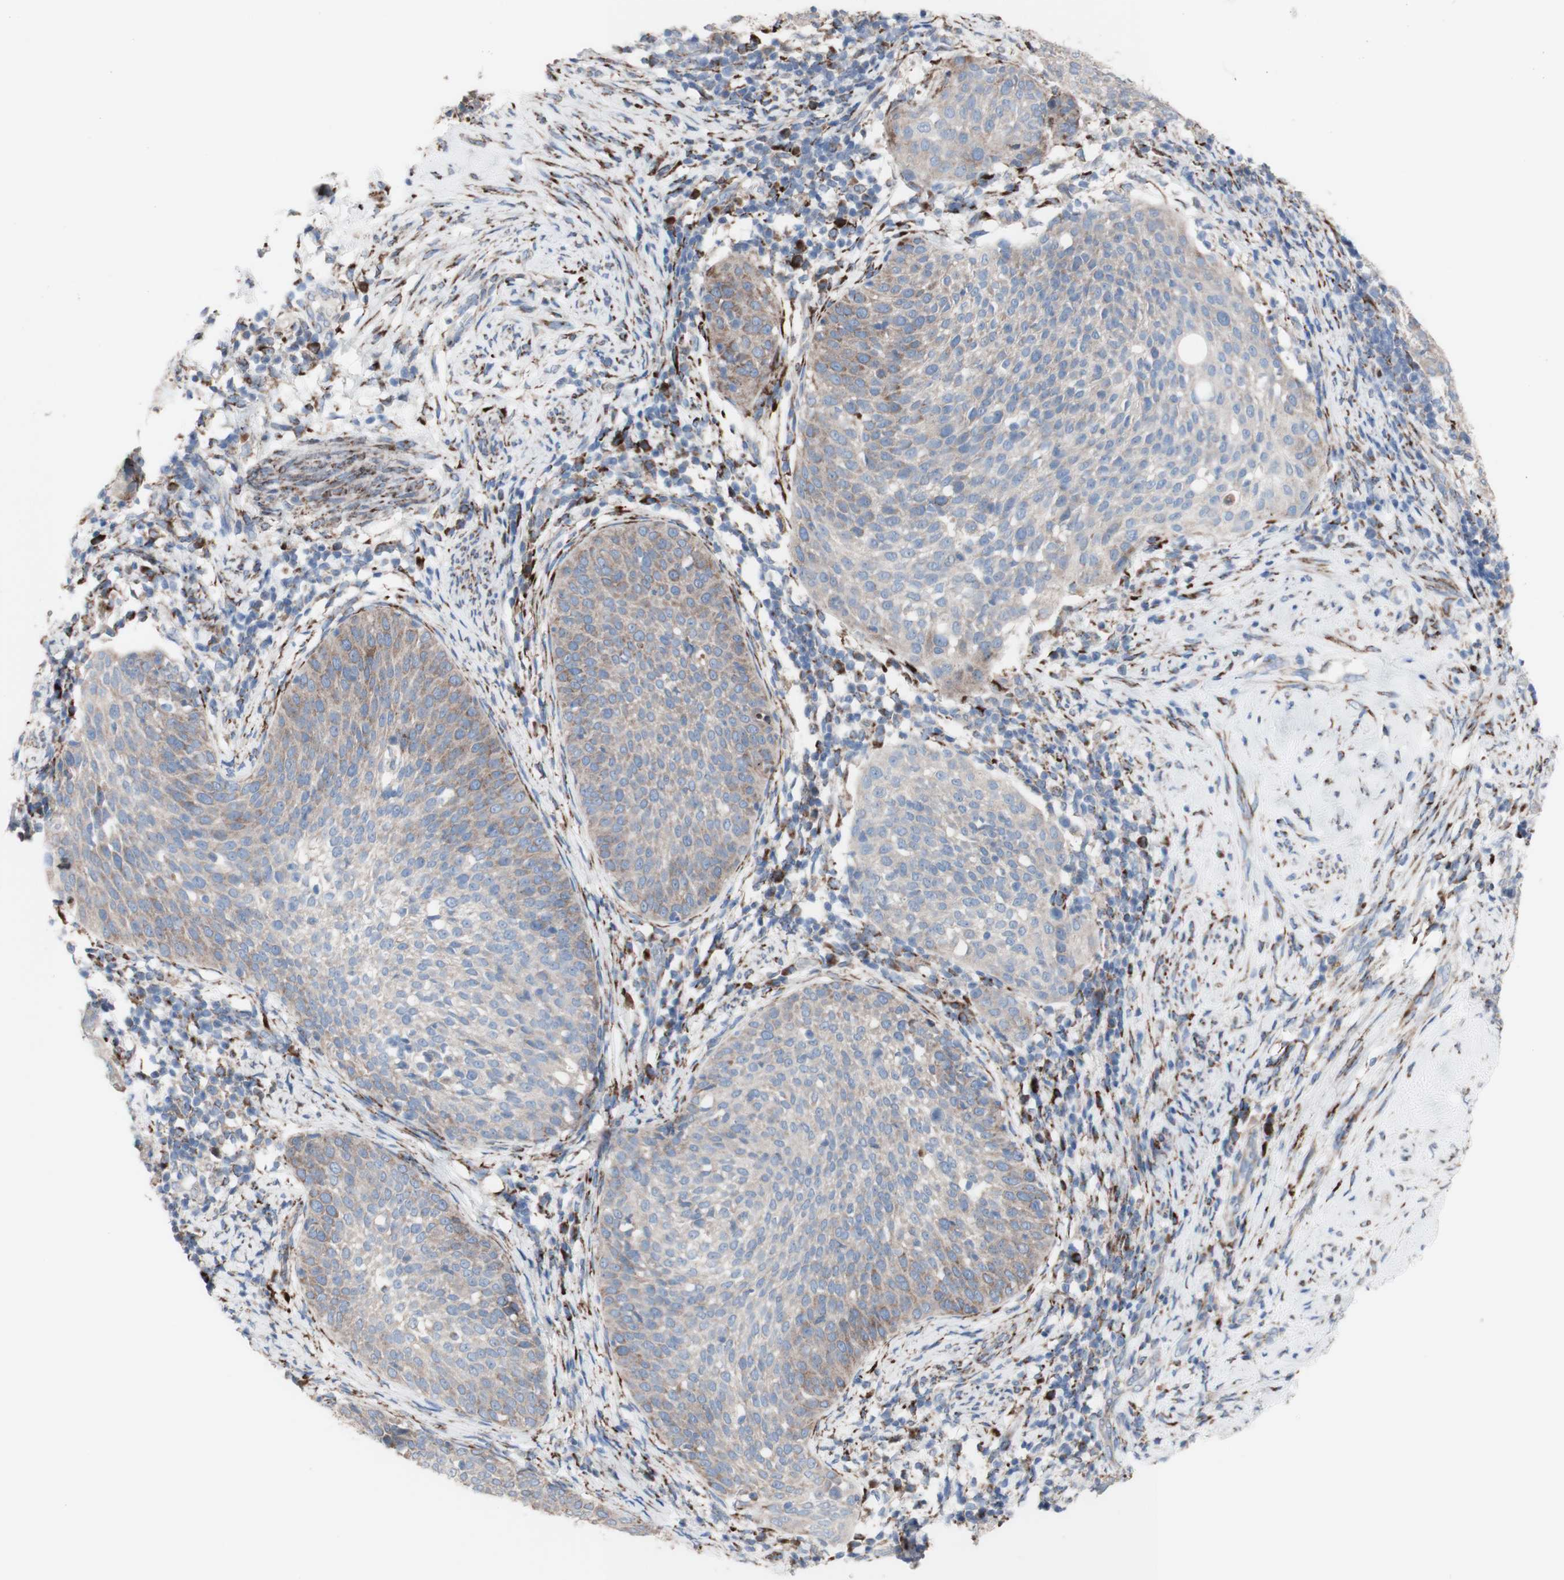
{"staining": {"intensity": "moderate", "quantity": "<25%", "location": "cytoplasmic/membranous"}, "tissue": "cervical cancer", "cell_type": "Tumor cells", "image_type": "cancer", "snomed": [{"axis": "morphology", "description": "Squamous cell carcinoma, NOS"}, {"axis": "topography", "description": "Cervix"}], "caption": "Immunohistochemical staining of cervical cancer (squamous cell carcinoma) exhibits low levels of moderate cytoplasmic/membranous protein staining in approximately <25% of tumor cells.", "gene": "AGPAT5", "patient": {"sex": "female", "age": 51}}